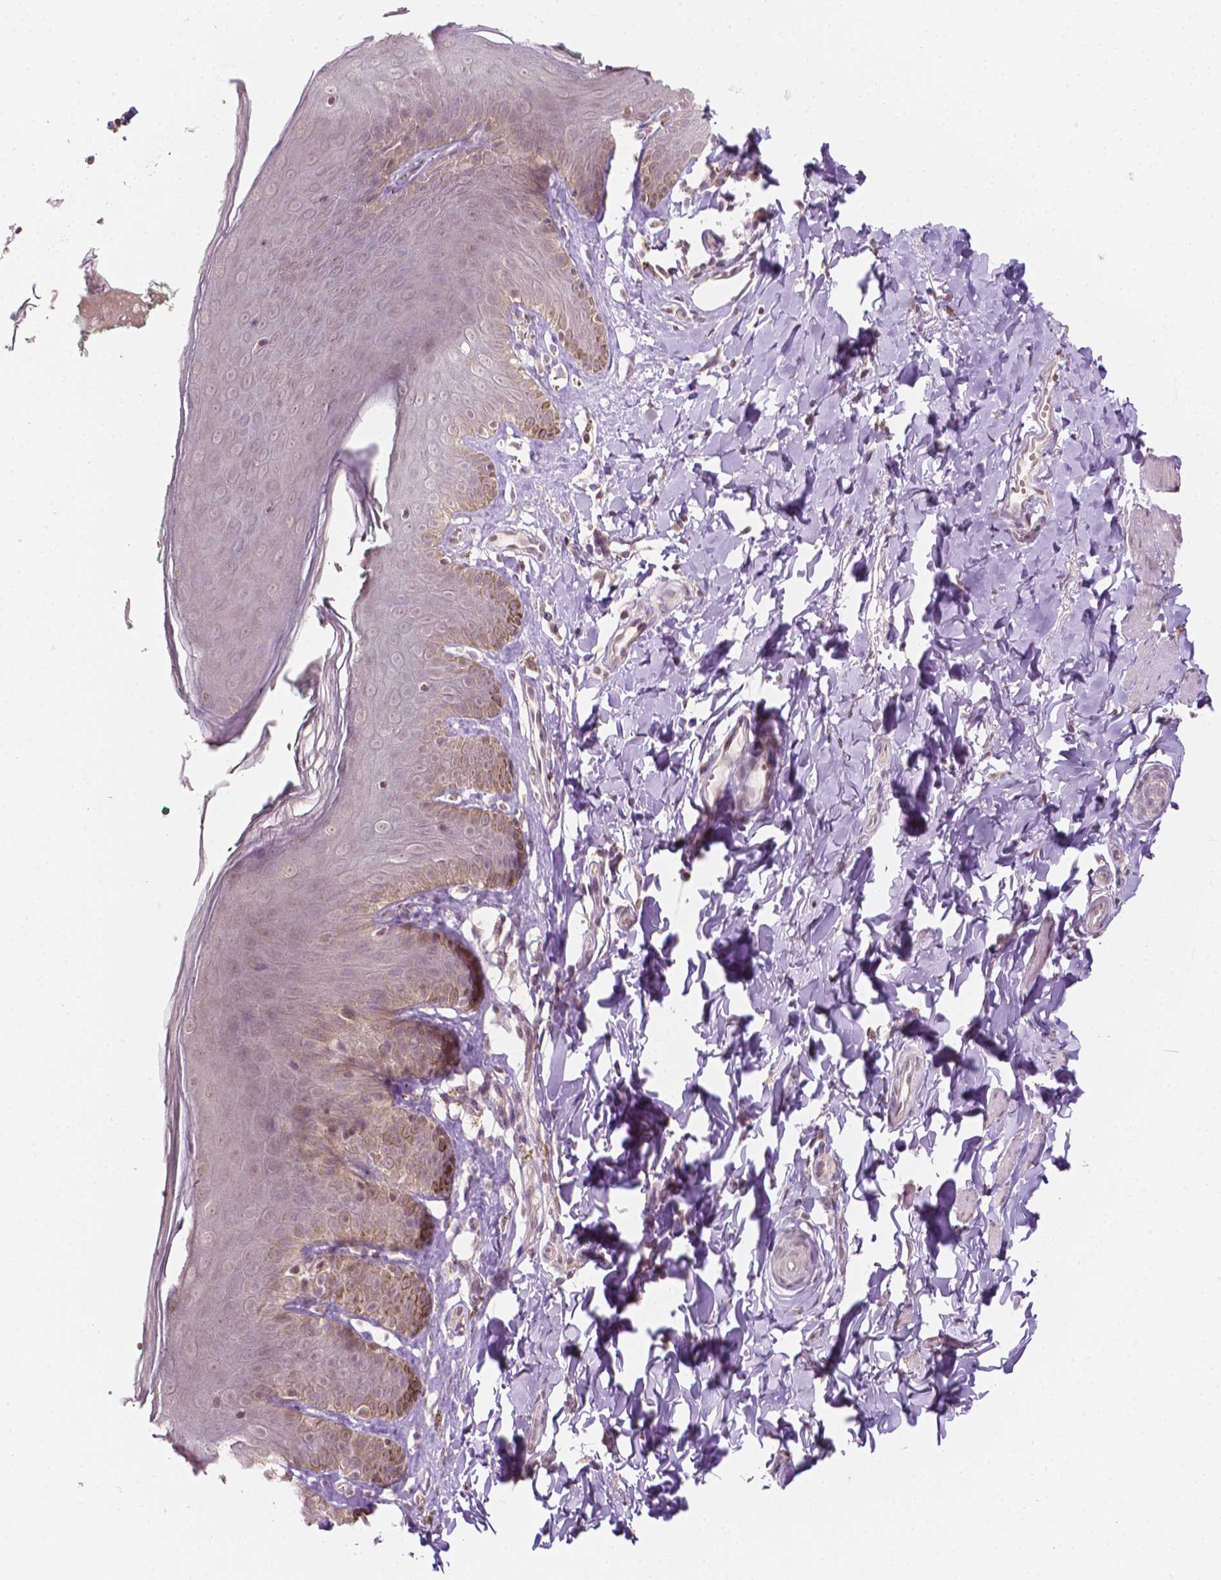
{"staining": {"intensity": "moderate", "quantity": "<25%", "location": "cytoplasmic/membranous"}, "tissue": "skin", "cell_type": "Epidermal cells", "image_type": "normal", "snomed": [{"axis": "morphology", "description": "Normal tissue, NOS"}, {"axis": "topography", "description": "Vulva"}, {"axis": "topography", "description": "Peripheral nerve tissue"}], "caption": "A brown stain labels moderate cytoplasmic/membranous positivity of a protein in epidermal cells of unremarkable skin. (Stains: DAB in brown, nuclei in blue, Microscopy: brightfield microscopy at high magnification).", "gene": "NOS1AP", "patient": {"sex": "female", "age": 66}}